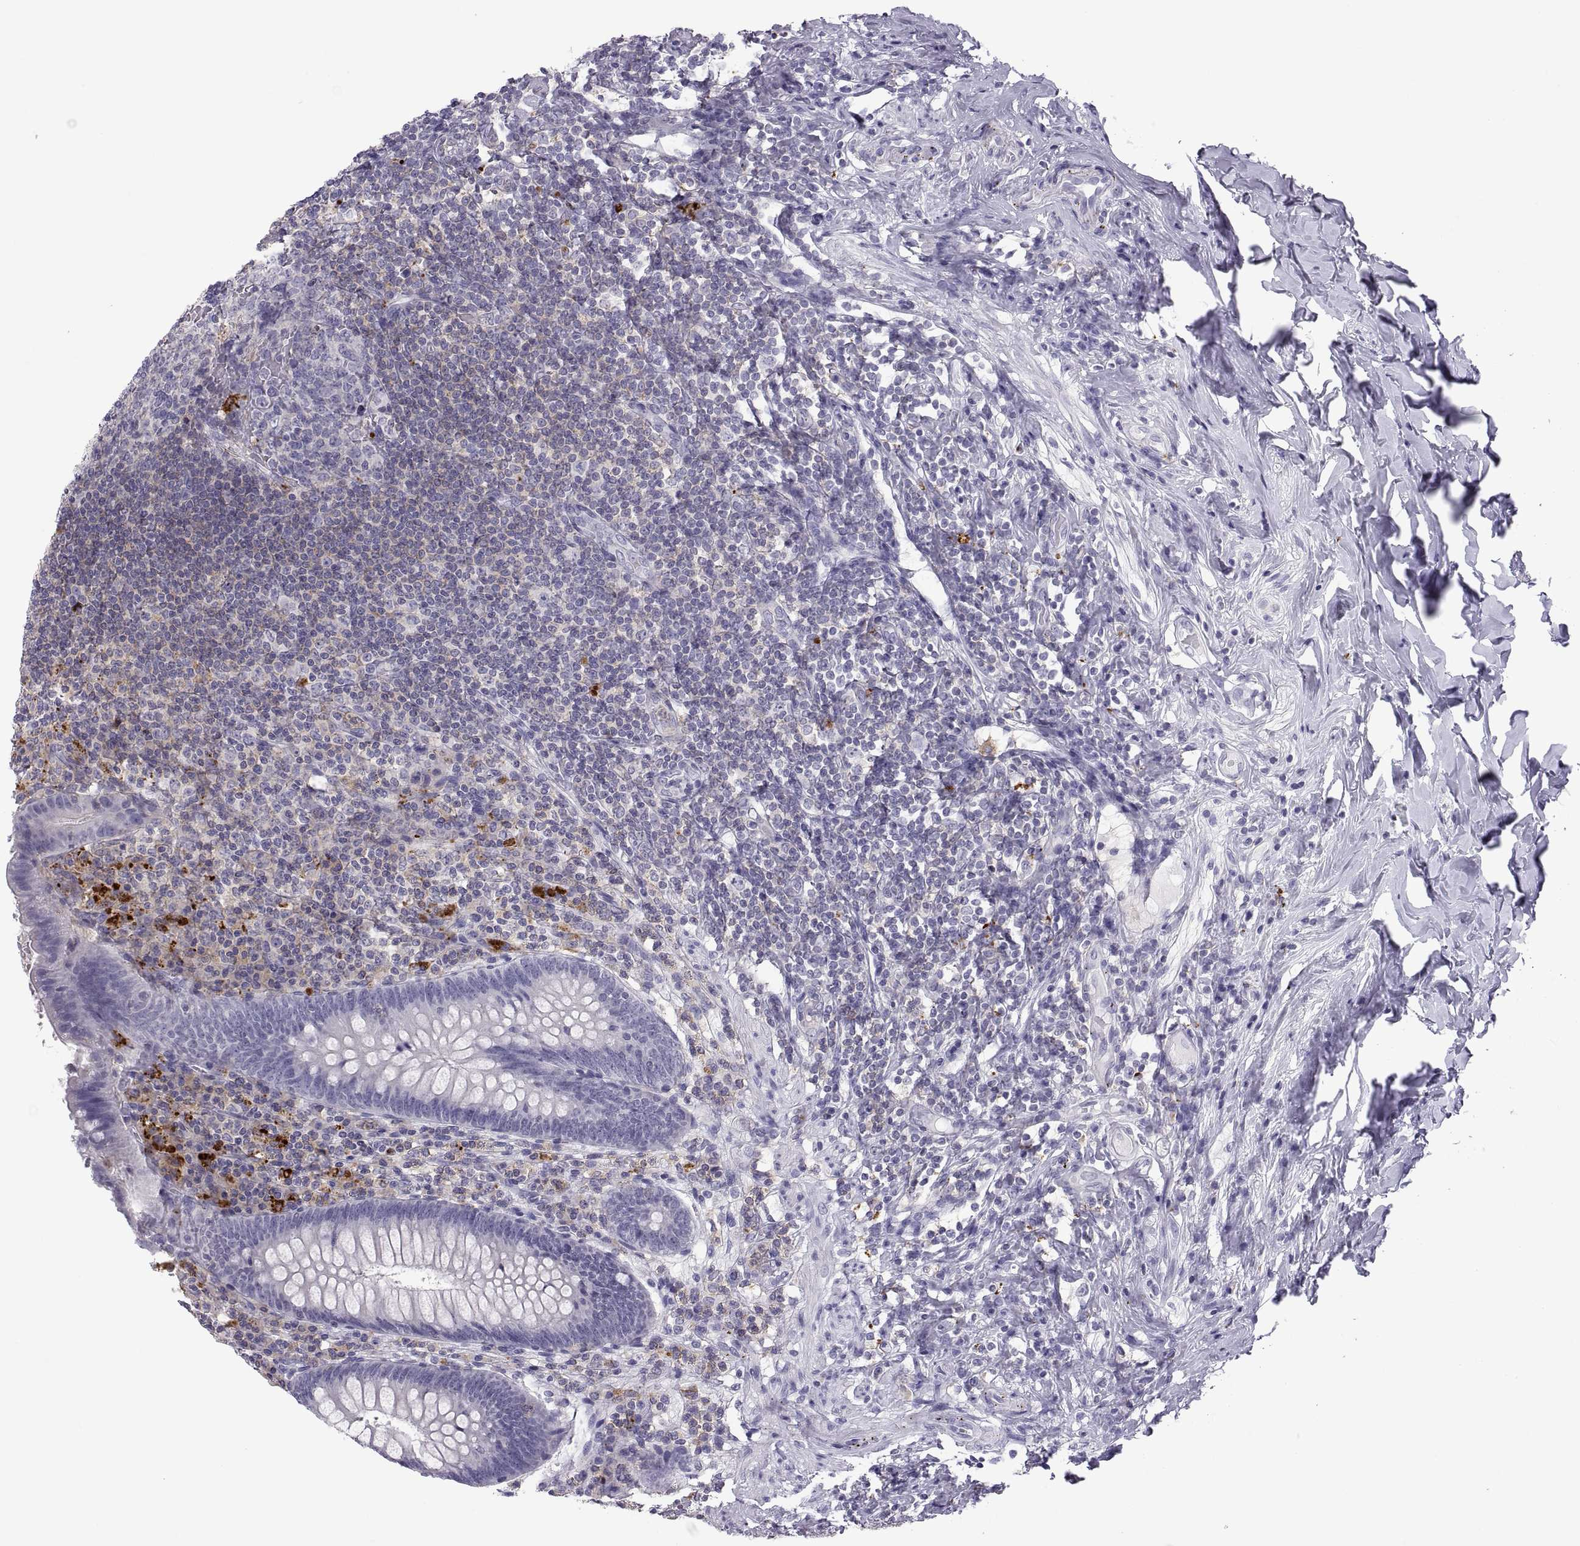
{"staining": {"intensity": "negative", "quantity": "none", "location": "none"}, "tissue": "appendix", "cell_type": "Glandular cells", "image_type": "normal", "snomed": [{"axis": "morphology", "description": "Normal tissue, NOS"}, {"axis": "topography", "description": "Appendix"}], "caption": "A histopathology image of appendix stained for a protein reveals no brown staining in glandular cells. (DAB (3,3'-diaminobenzidine) immunohistochemistry with hematoxylin counter stain).", "gene": "RGS19", "patient": {"sex": "male", "age": 47}}